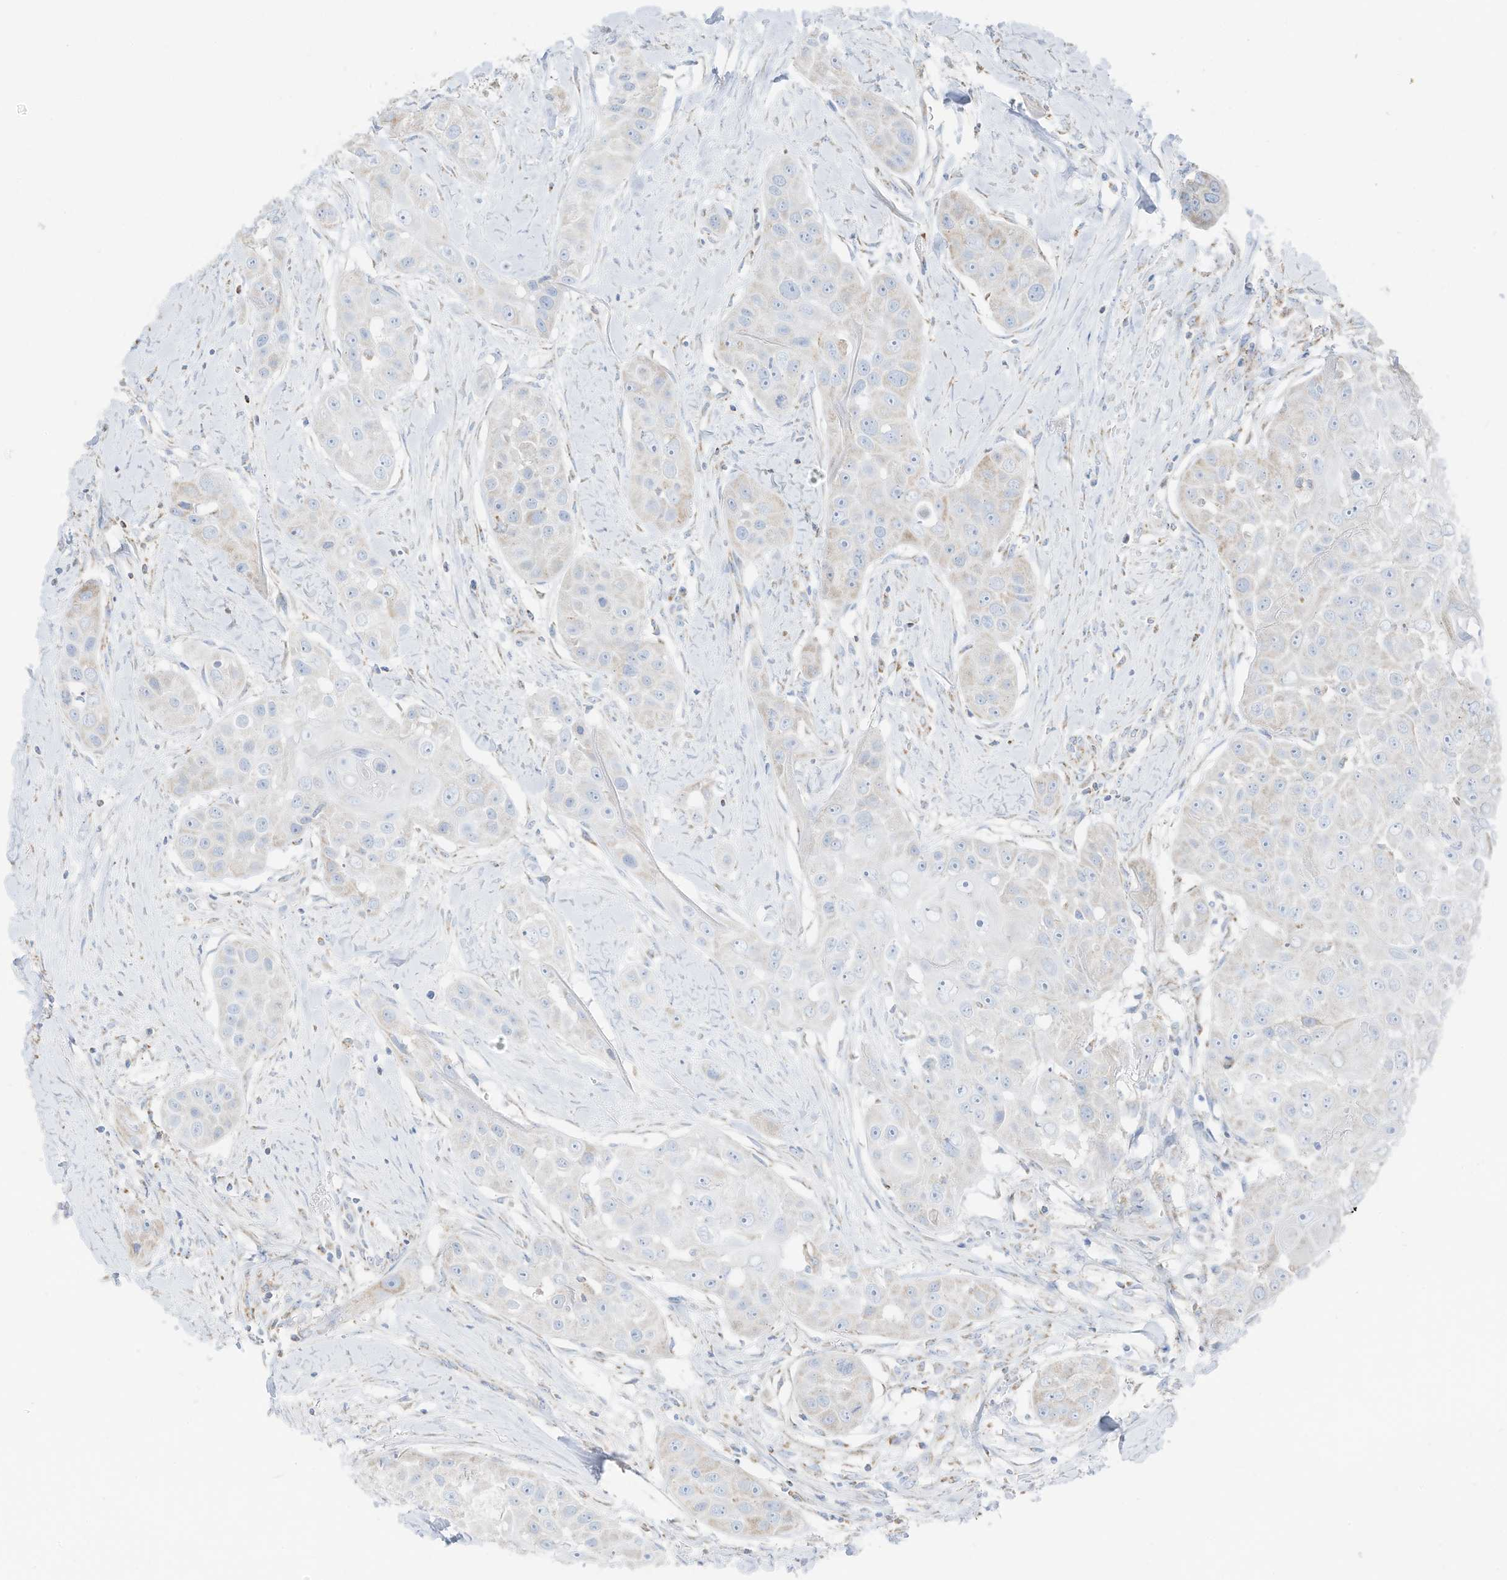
{"staining": {"intensity": "negative", "quantity": "none", "location": "none"}, "tissue": "head and neck cancer", "cell_type": "Tumor cells", "image_type": "cancer", "snomed": [{"axis": "morphology", "description": "Normal tissue, NOS"}, {"axis": "morphology", "description": "Squamous cell carcinoma, NOS"}, {"axis": "topography", "description": "Skeletal muscle"}, {"axis": "topography", "description": "Head-Neck"}], "caption": "A high-resolution micrograph shows IHC staining of head and neck cancer, which shows no significant staining in tumor cells.", "gene": "ETHE1", "patient": {"sex": "male", "age": 51}}